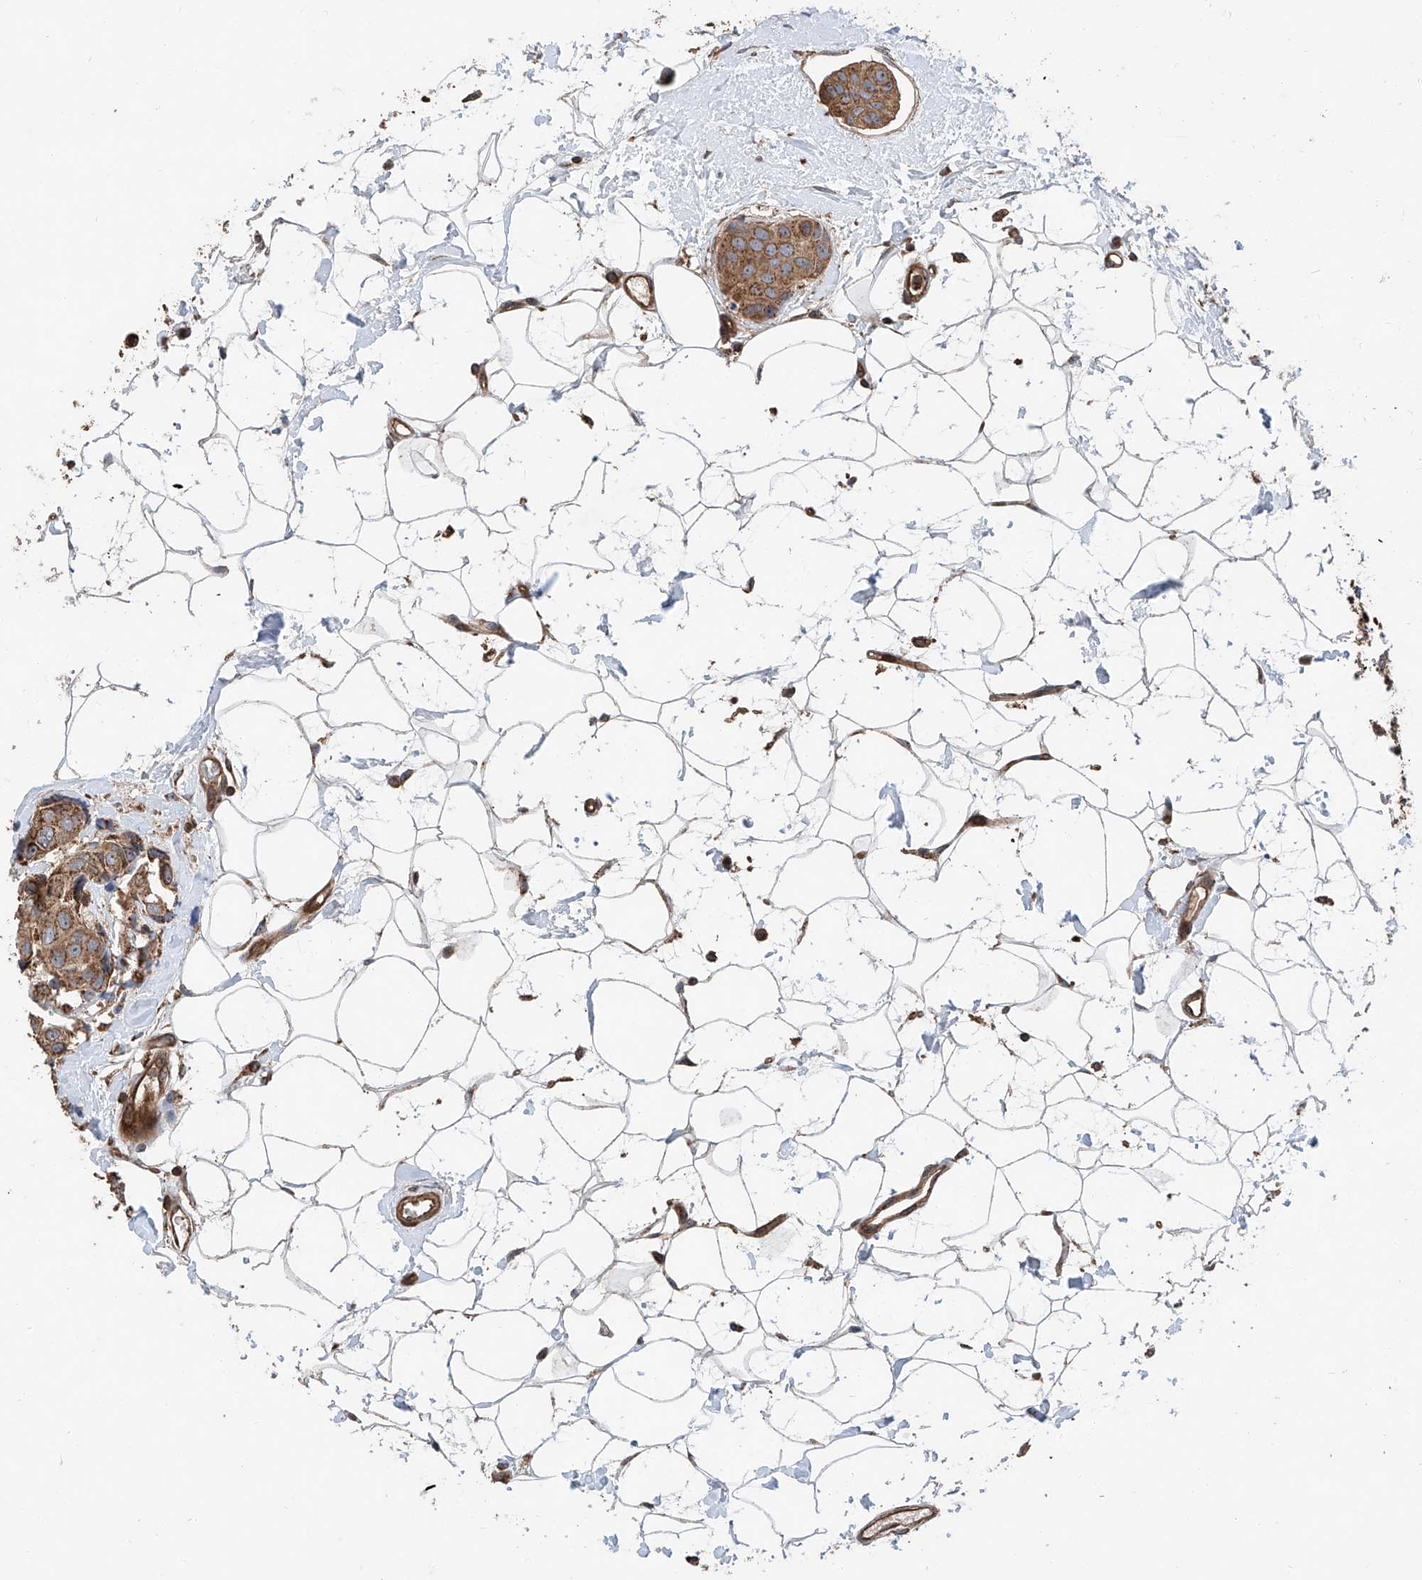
{"staining": {"intensity": "moderate", "quantity": ">75%", "location": "cytoplasmic/membranous"}, "tissue": "breast cancer", "cell_type": "Tumor cells", "image_type": "cancer", "snomed": [{"axis": "morphology", "description": "Normal tissue, NOS"}, {"axis": "morphology", "description": "Duct carcinoma"}, {"axis": "topography", "description": "Breast"}], "caption": "The photomicrograph displays staining of breast cancer, revealing moderate cytoplasmic/membranous protein positivity (brown color) within tumor cells. The staining was performed using DAB (3,3'-diaminobenzidine), with brown indicating positive protein expression. Nuclei are stained blue with hematoxylin.", "gene": "PISD", "patient": {"sex": "female", "age": 39}}